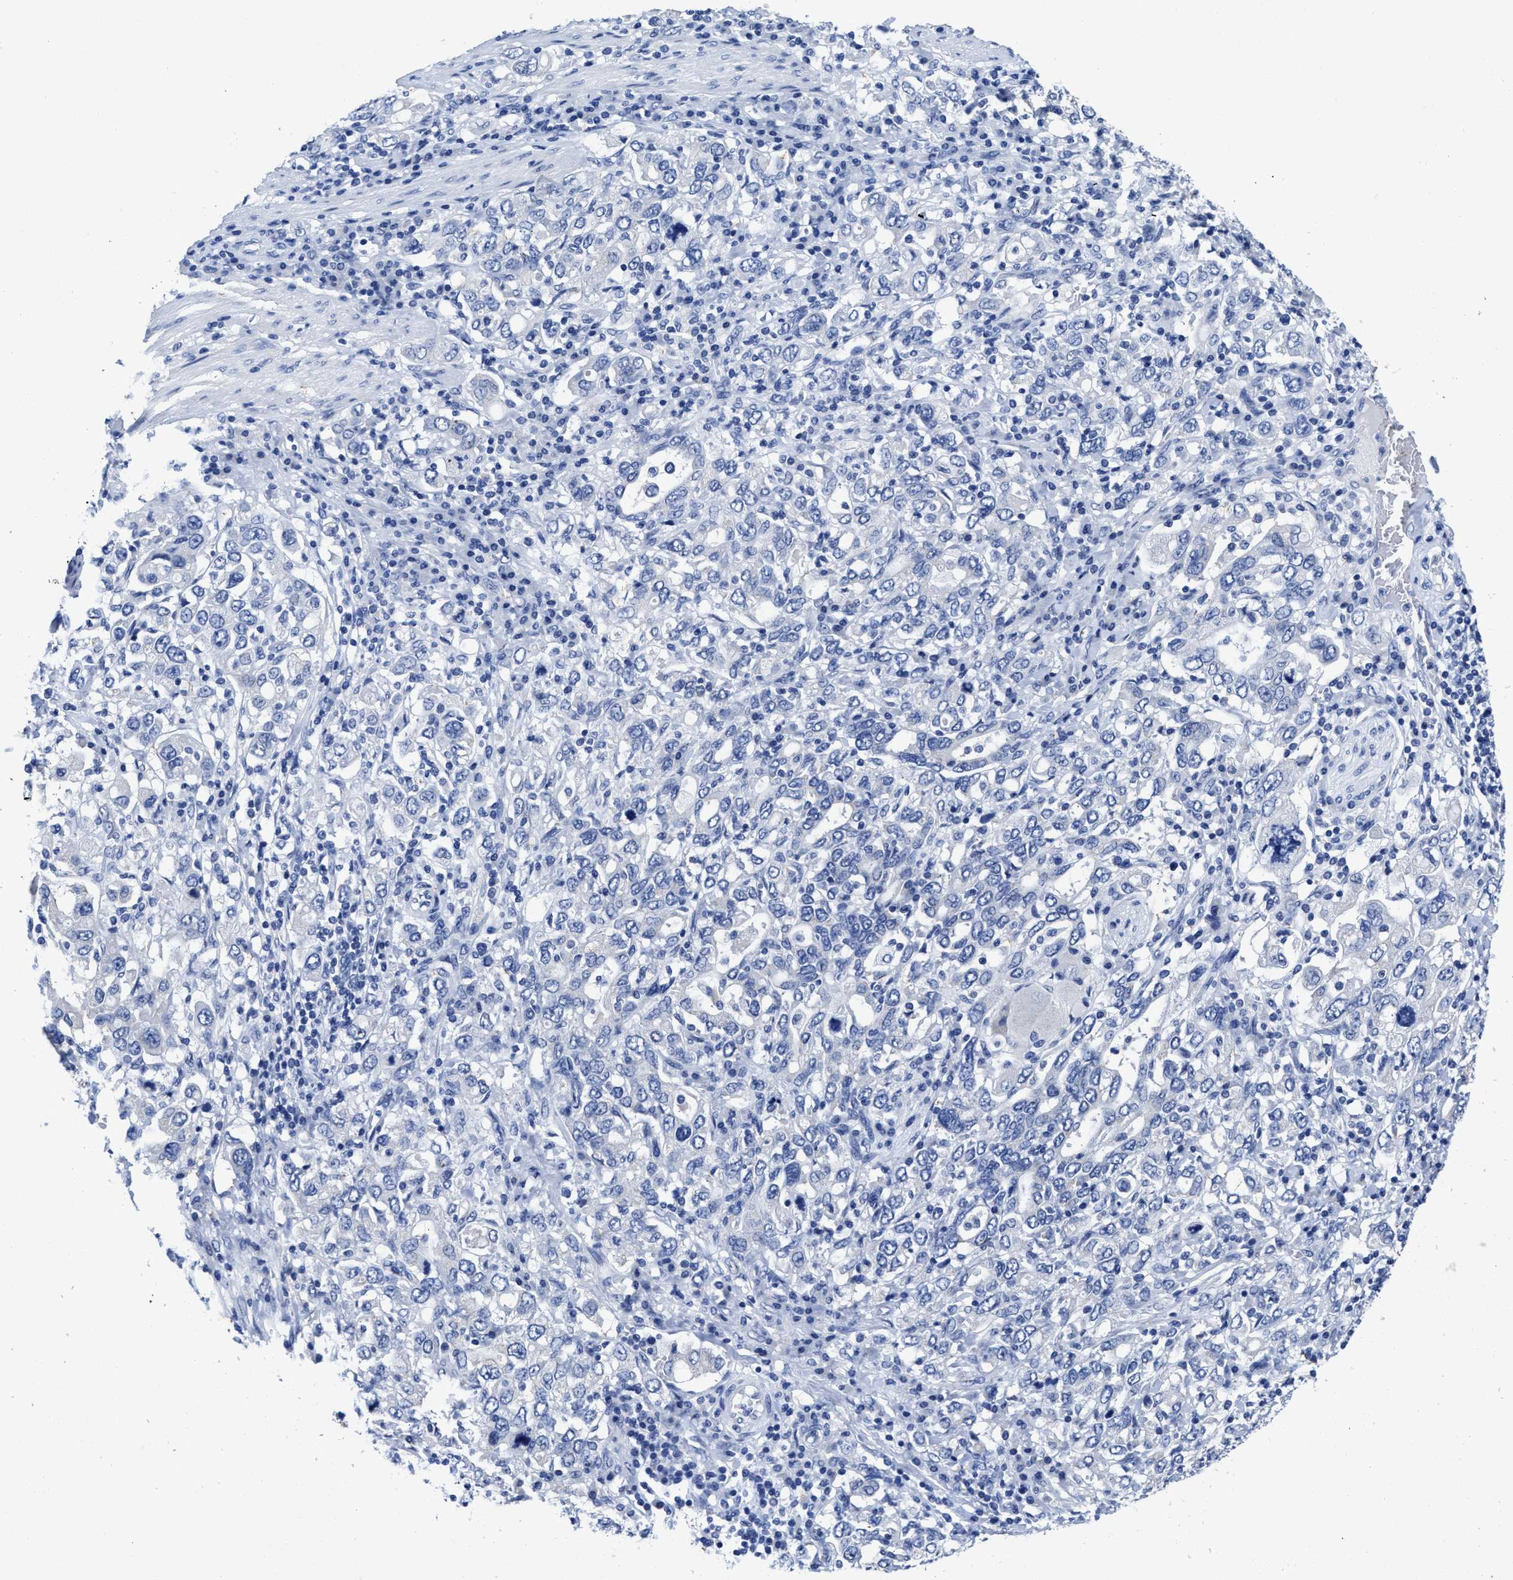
{"staining": {"intensity": "negative", "quantity": "none", "location": "none"}, "tissue": "stomach cancer", "cell_type": "Tumor cells", "image_type": "cancer", "snomed": [{"axis": "morphology", "description": "Adenocarcinoma, NOS"}, {"axis": "topography", "description": "Stomach, upper"}], "caption": "Immunohistochemistry histopathology image of neoplastic tissue: stomach cancer (adenocarcinoma) stained with DAB (3,3'-diaminobenzidine) exhibits no significant protein positivity in tumor cells.", "gene": "HOOK1", "patient": {"sex": "male", "age": 62}}